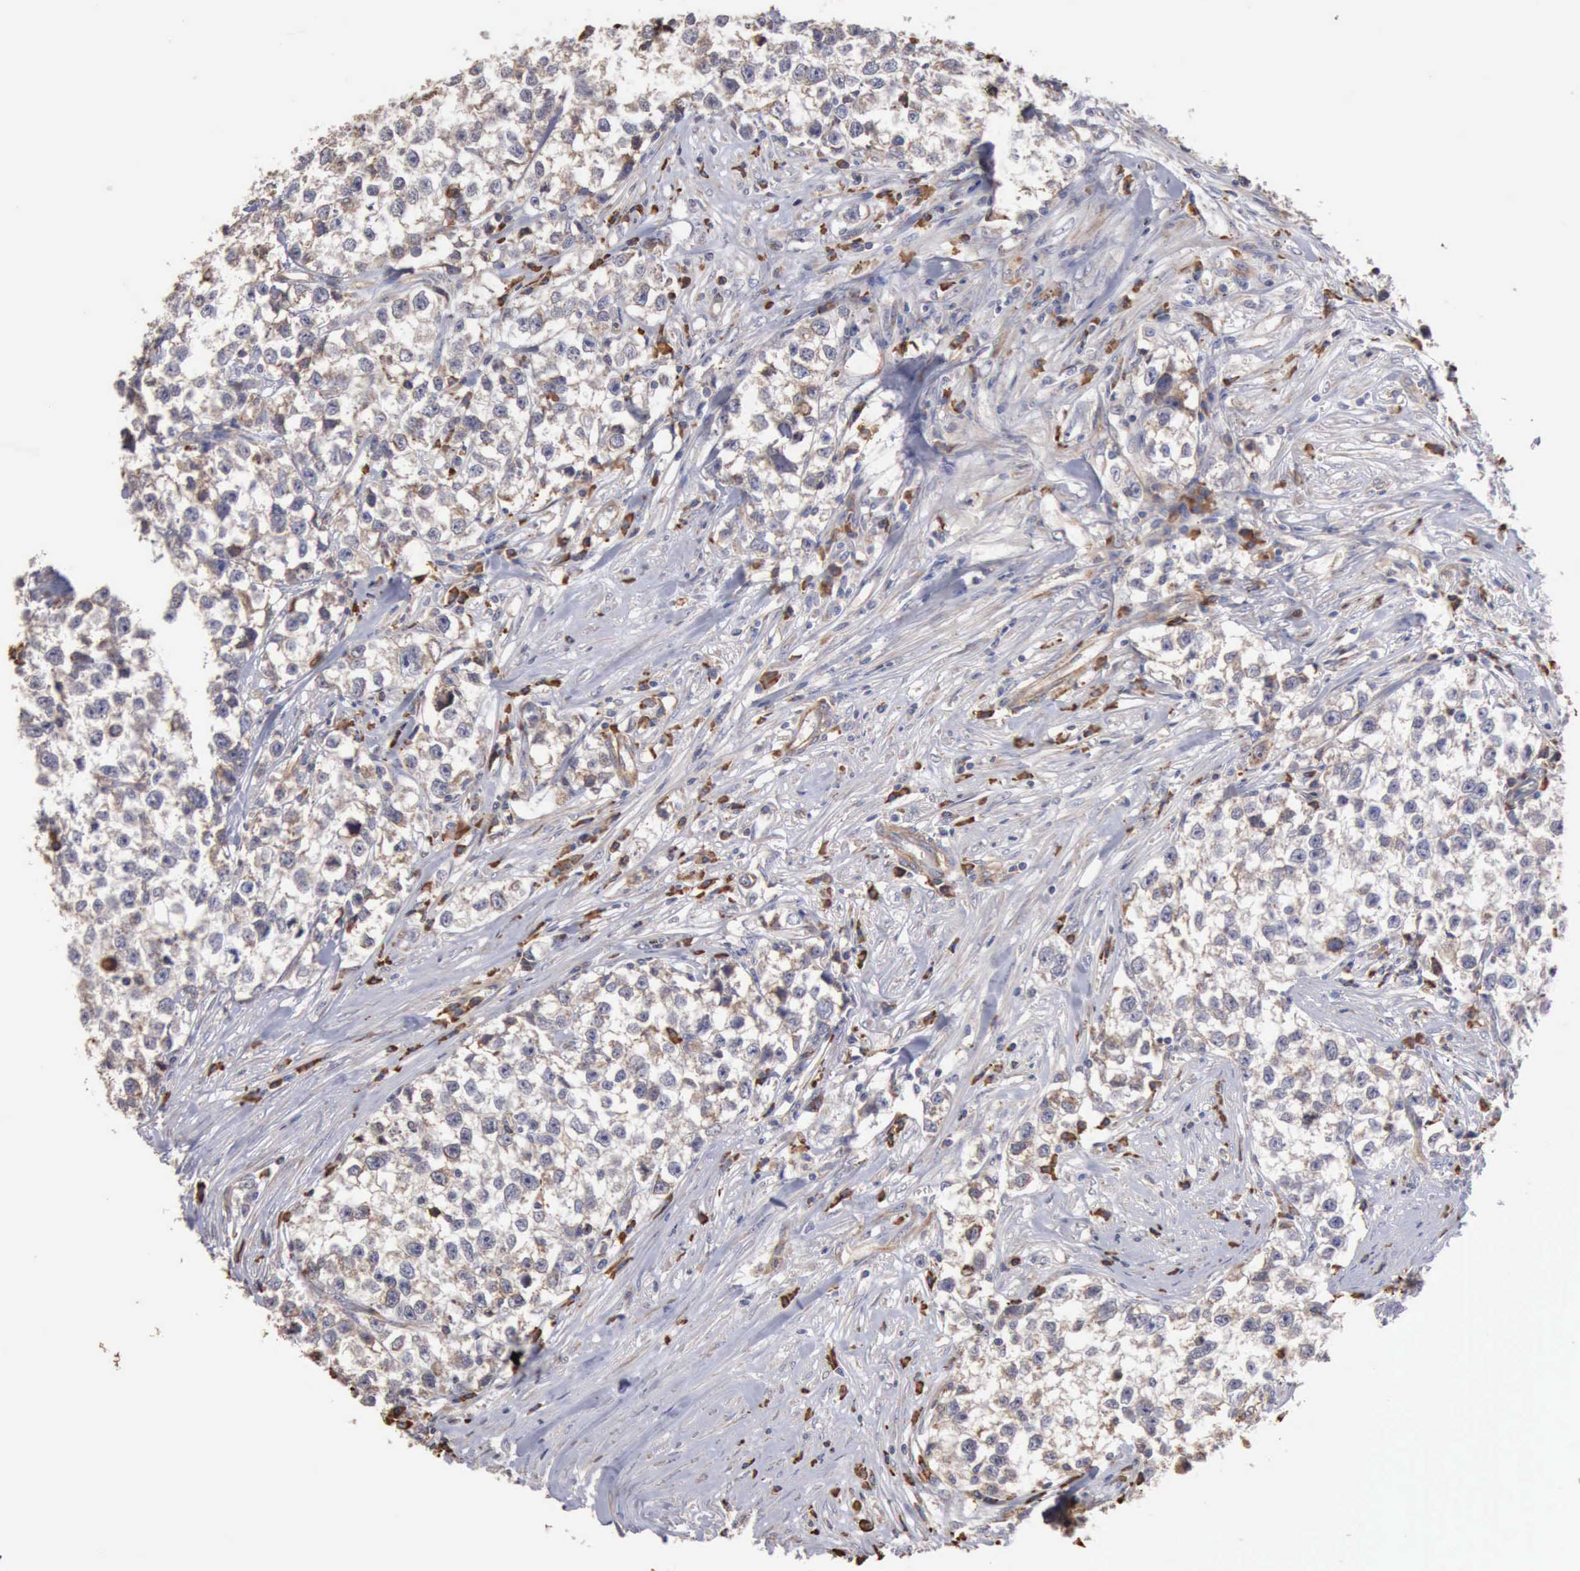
{"staining": {"intensity": "negative", "quantity": "none", "location": "none"}, "tissue": "testis cancer", "cell_type": "Tumor cells", "image_type": "cancer", "snomed": [{"axis": "morphology", "description": "Seminoma, NOS"}, {"axis": "morphology", "description": "Carcinoma, Embryonal, NOS"}, {"axis": "topography", "description": "Testis"}], "caption": "Immunohistochemical staining of human embryonal carcinoma (testis) displays no significant staining in tumor cells. The staining is performed using DAB brown chromogen with nuclei counter-stained in using hematoxylin.", "gene": "GPR101", "patient": {"sex": "male", "age": 30}}